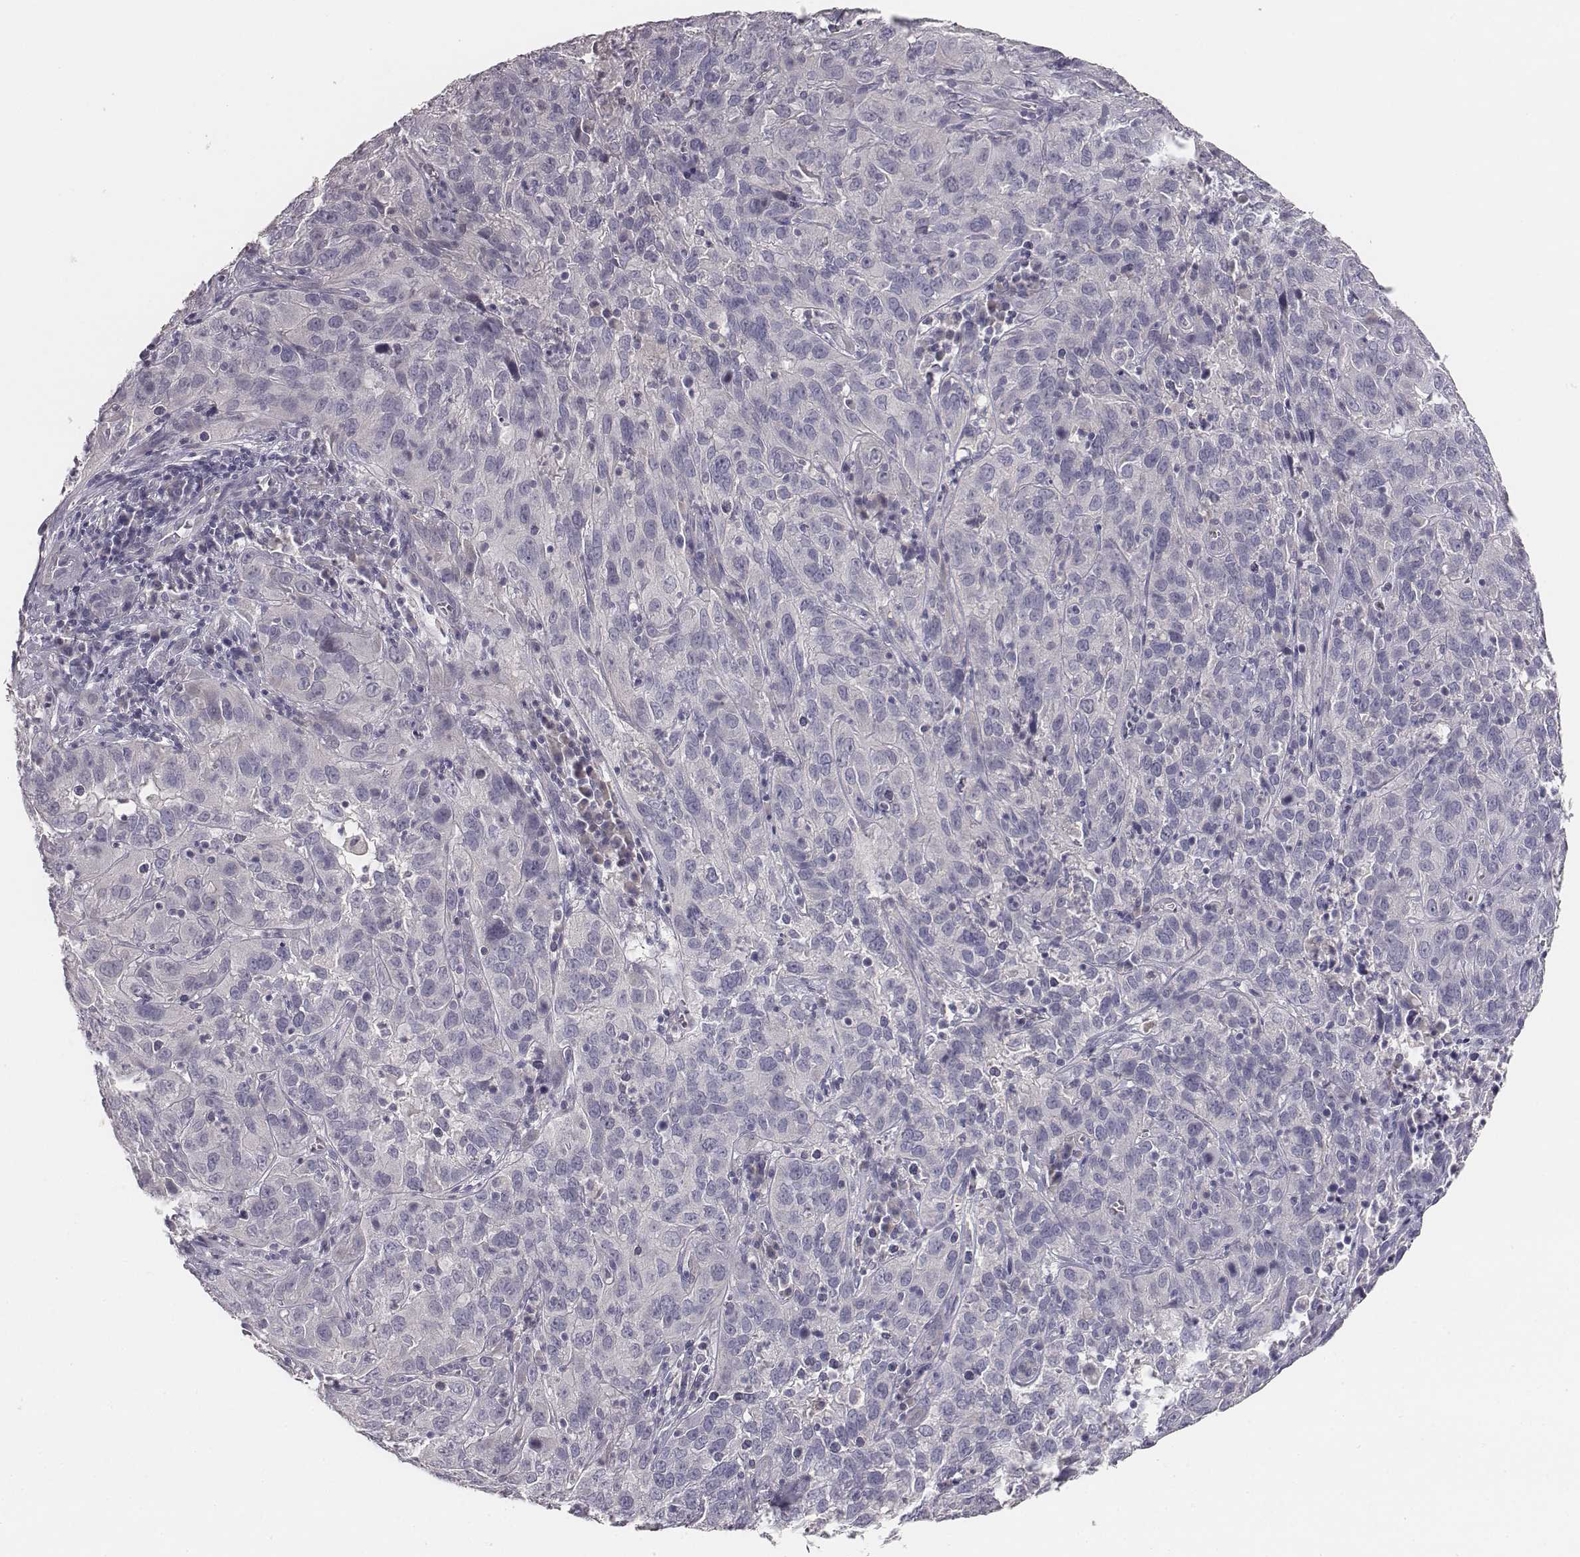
{"staining": {"intensity": "negative", "quantity": "none", "location": "none"}, "tissue": "cervical cancer", "cell_type": "Tumor cells", "image_type": "cancer", "snomed": [{"axis": "morphology", "description": "Squamous cell carcinoma, NOS"}, {"axis": "topography", "description": "Cervix"}], "caption": "Immunohistochemical staining of squamous cell carcinoma (cervical) displays no significant positivity in tumor cells.", "gene": "MYH6", "patient": {"sex": "female", "age": 32}}